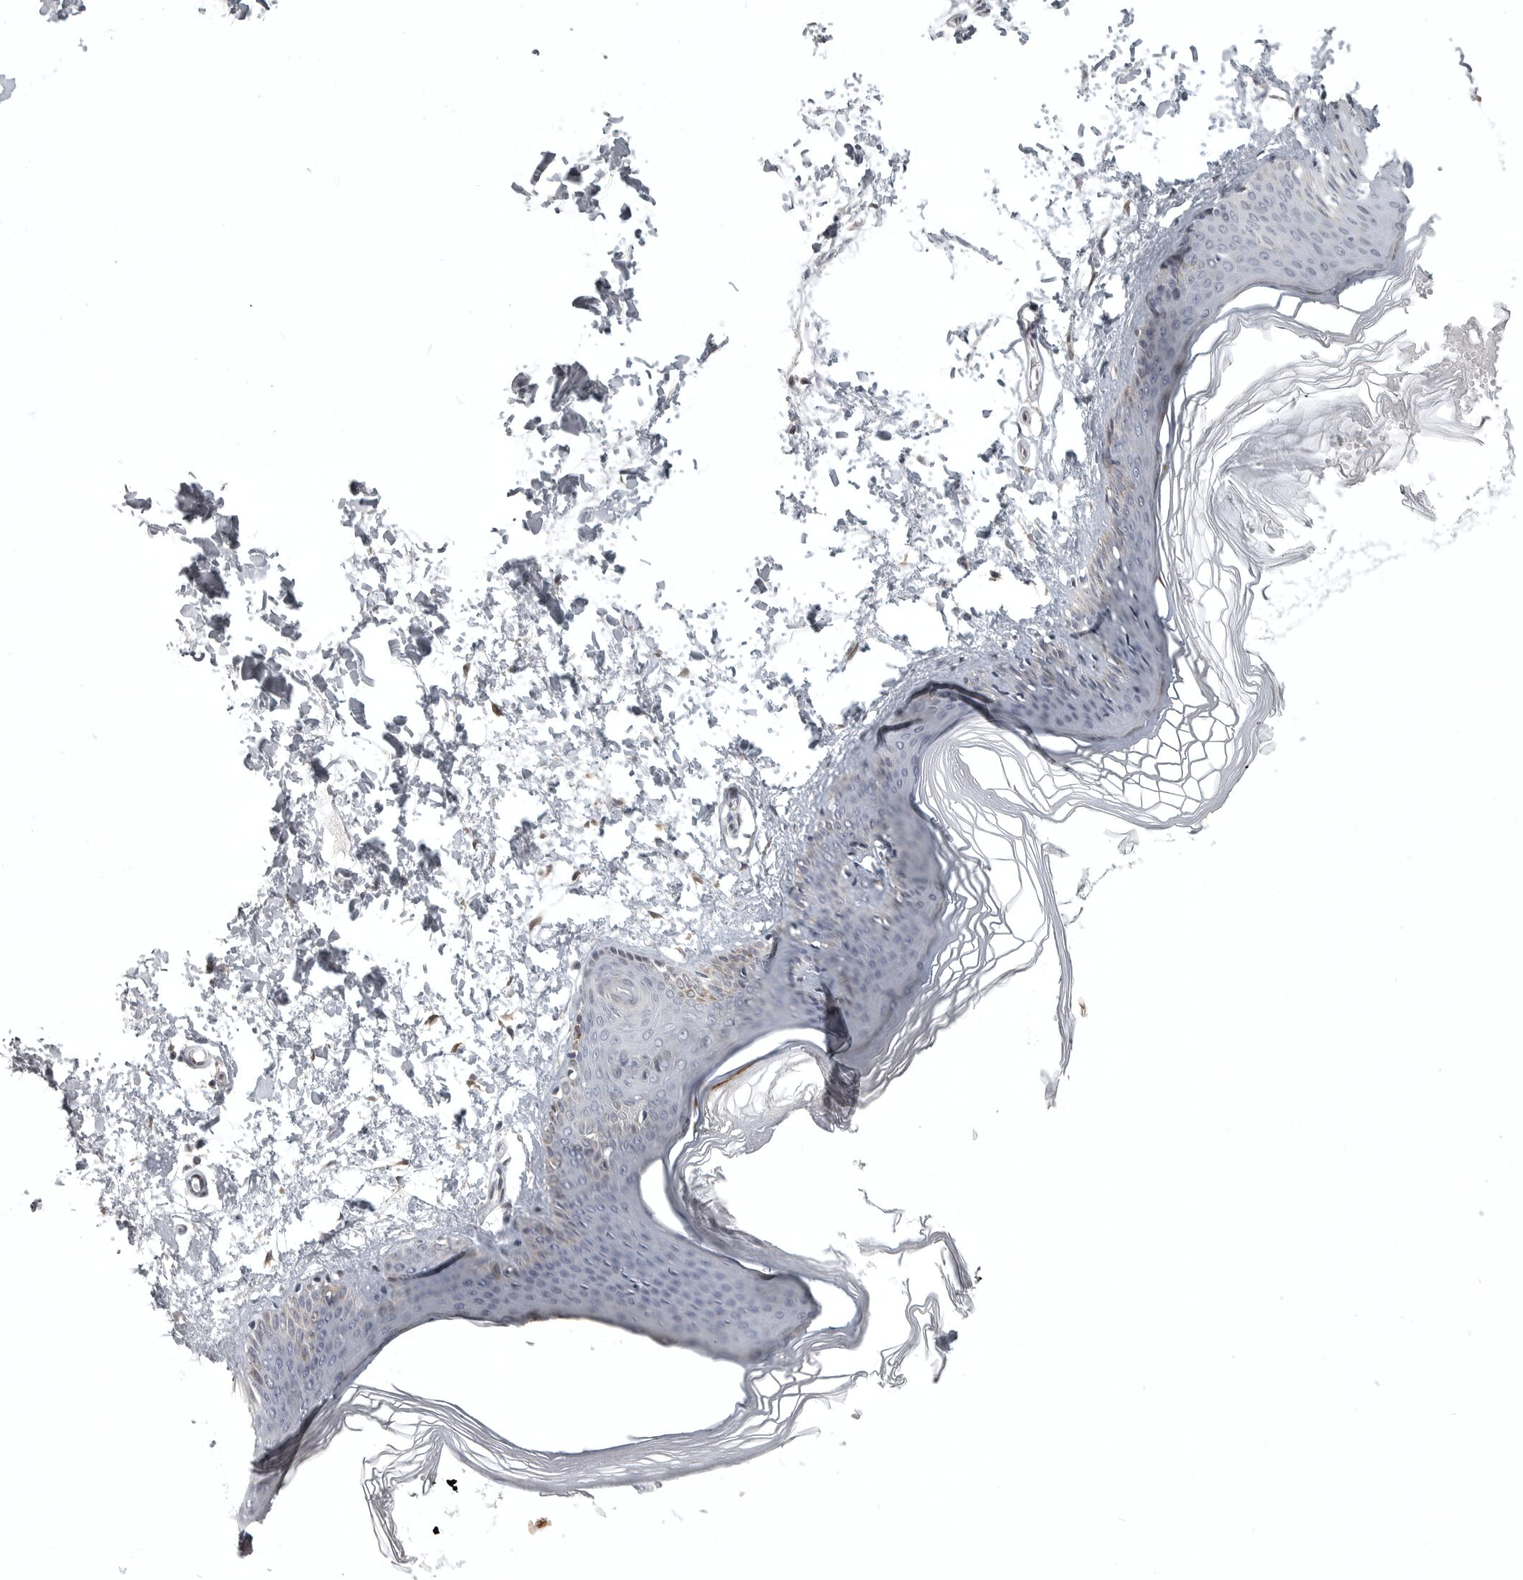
{"staining": {"intensity": "weak", "quantity": ">75%", "location": "cytoplasmic/membranous"}, "tissue": "skin", "cell_type": "Fibroblasts", "image_type": "normal", "snomed": [{"axis": "morphology", "description": "Normal tissue, NOS"}, {"axis": "topography", "description": "Skin"}], "caption": "The photomicrograph exhibits immunohistochemical staining of benign skin. There is weak cytoplasmic/membranous staining is identified in about >75% of fibroblasts.", "gene": "POLE2", "patient": {"sex": "female", "age": 27}}